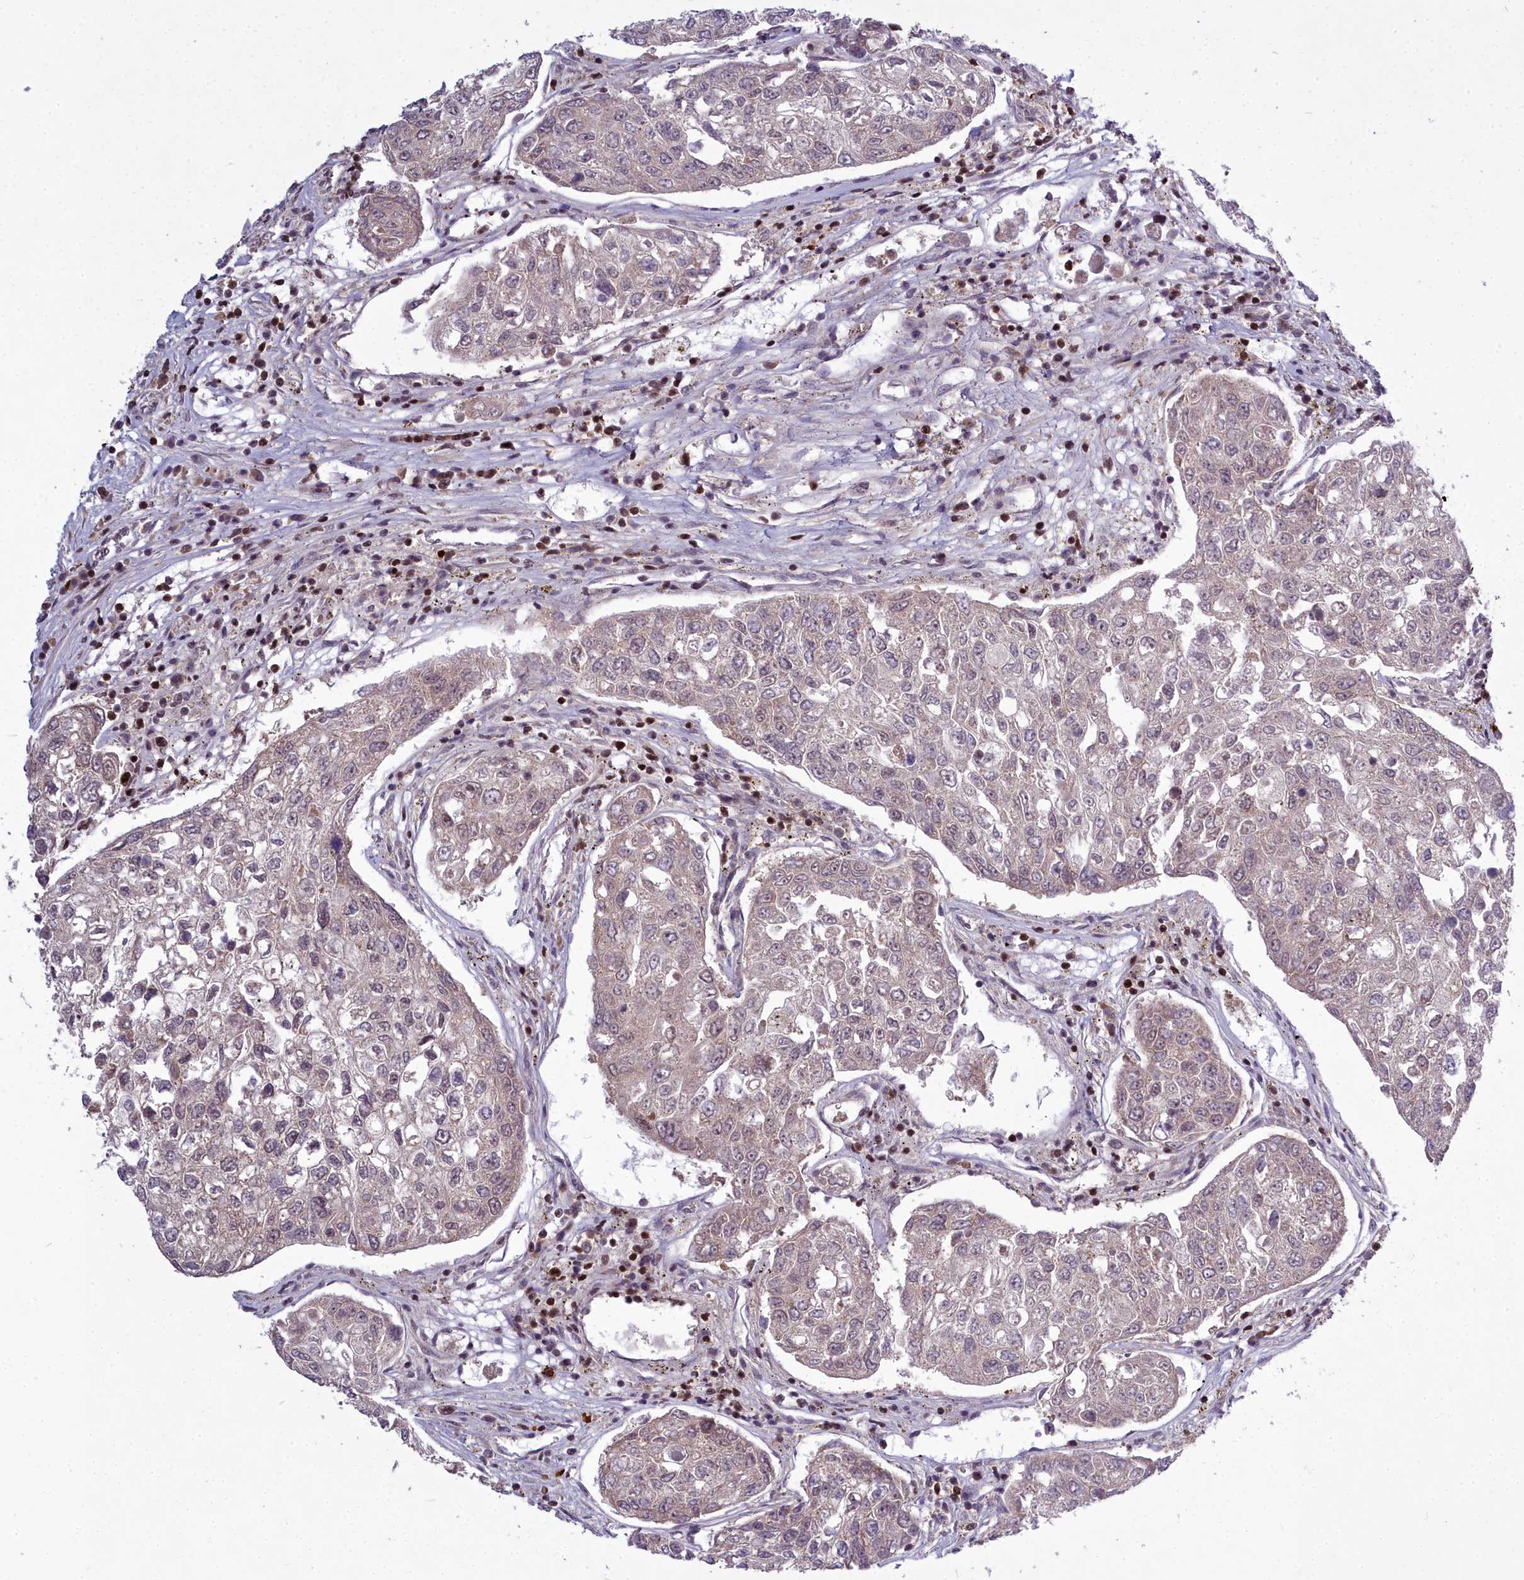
{"staining": {"intensity": "negative", "quantity": "none", "location": "none"}, "tissue": "urothelial cancer", "cell_type": "Tumor cells", "image_type": "cancer", "snomed": [{"axis": "morphology", "description": "Urothelial carcinoma, High grade"}, {"axis": "topography", "description": "Lymph node"}, {"axis": "topography", "description": "Urinary bladder"}], "caption": "Immunohistochemistry of human urothelial cancer shows no staining in tumor cells.", "gene": "GMEB1", "patient": {"sex": "male", "age": 51}}